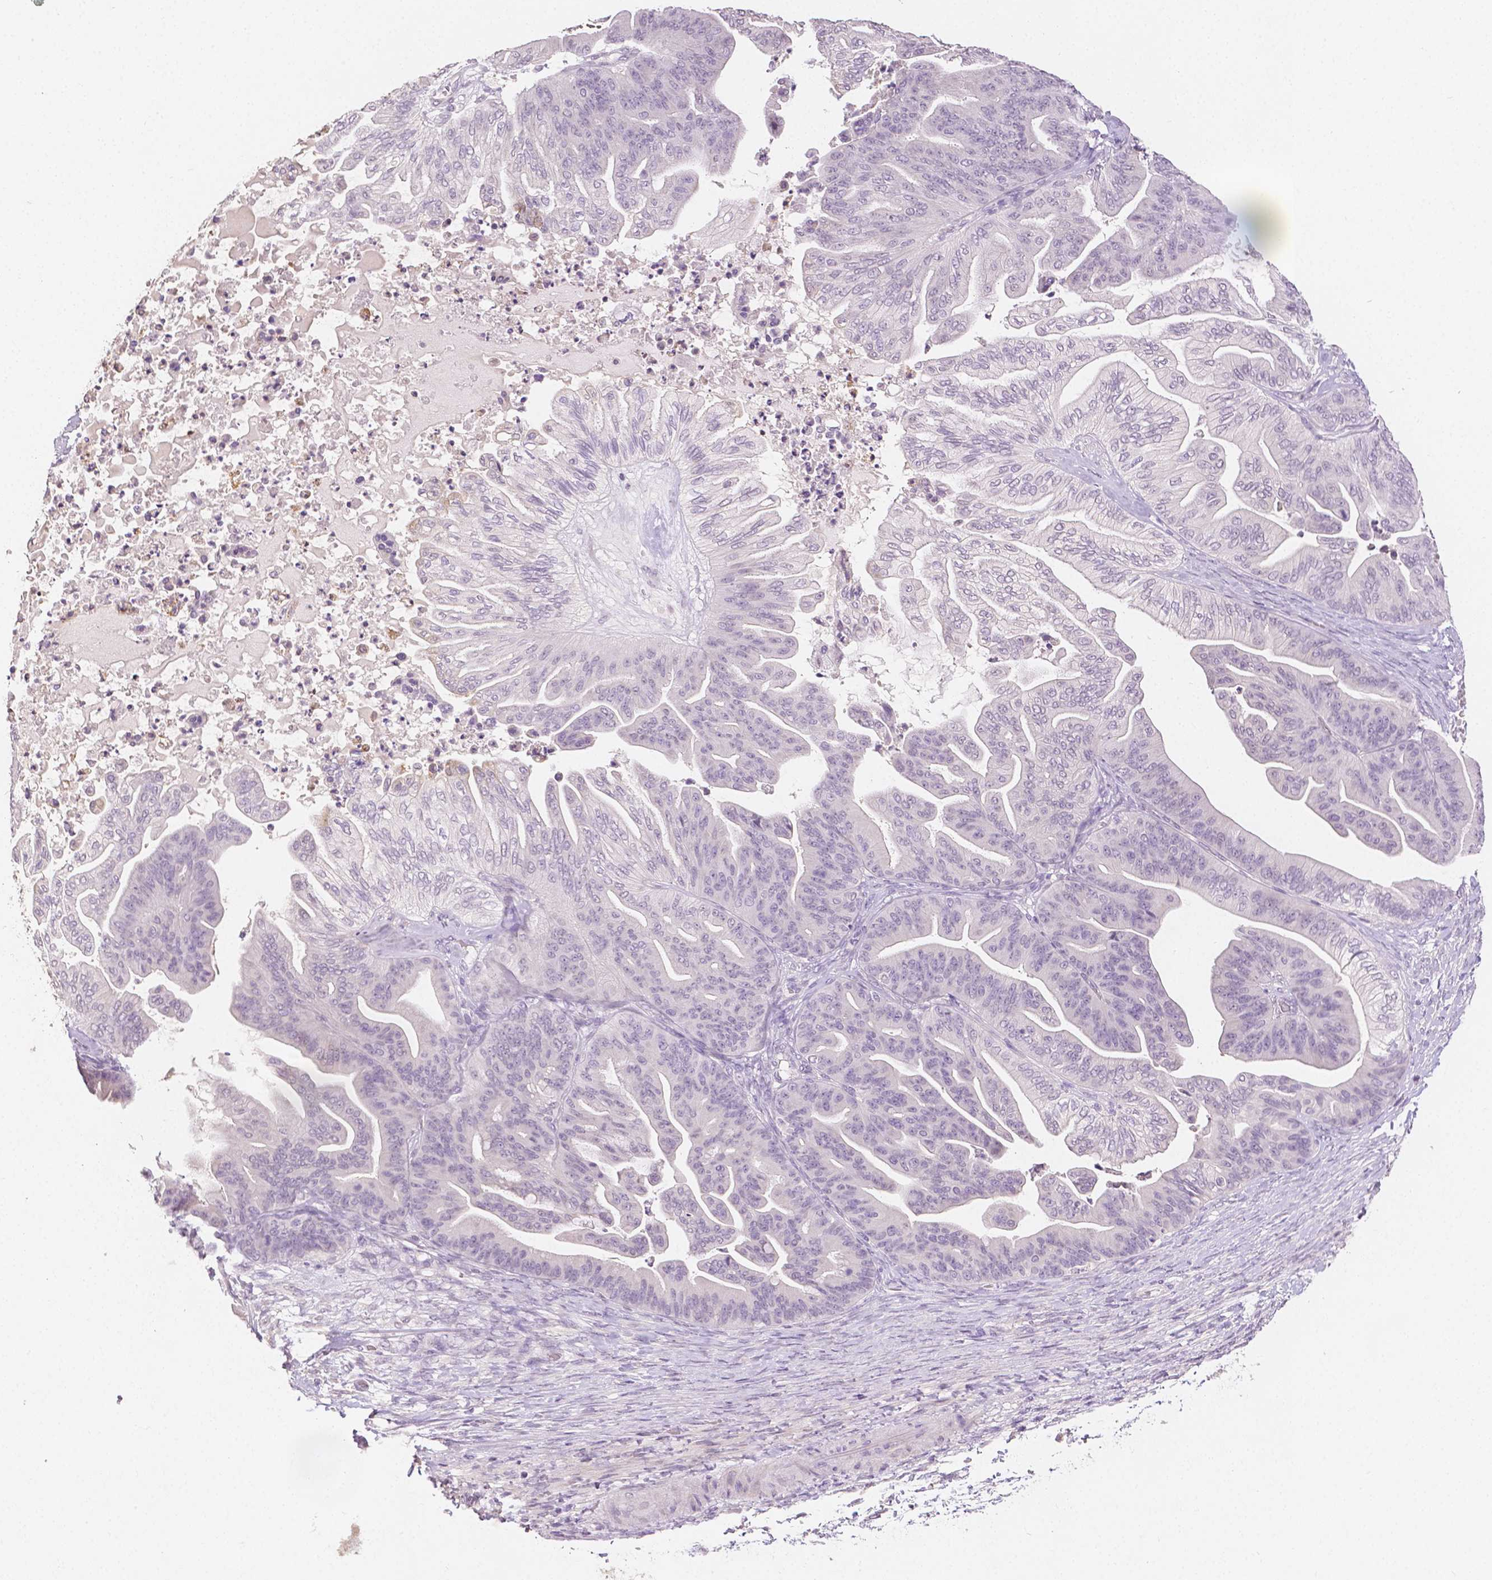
{"staining": {"intensity": "negative", "quantity": "none", "location": "none"}, "tissue": "ovarian cancer", "cell_type": "Tumor cells", "image_type": "cancer", "snomed": [{"axis": "morphology", "description": "Cystadenocarcinoma, mucinous, NOS"}, {"axis": "topography", "description": "Ovary"}], "caption": "Image shows no significant protein positivity in tumor cells of ovarian mucinous cystadenocarcinoma. (Stains: DAB IHC with hematoxylin counter stain, Microscopy: brightfield microscopy at high magnification).", "gene": "TGM1", "patient": {"sex": "female", "age": 67}}